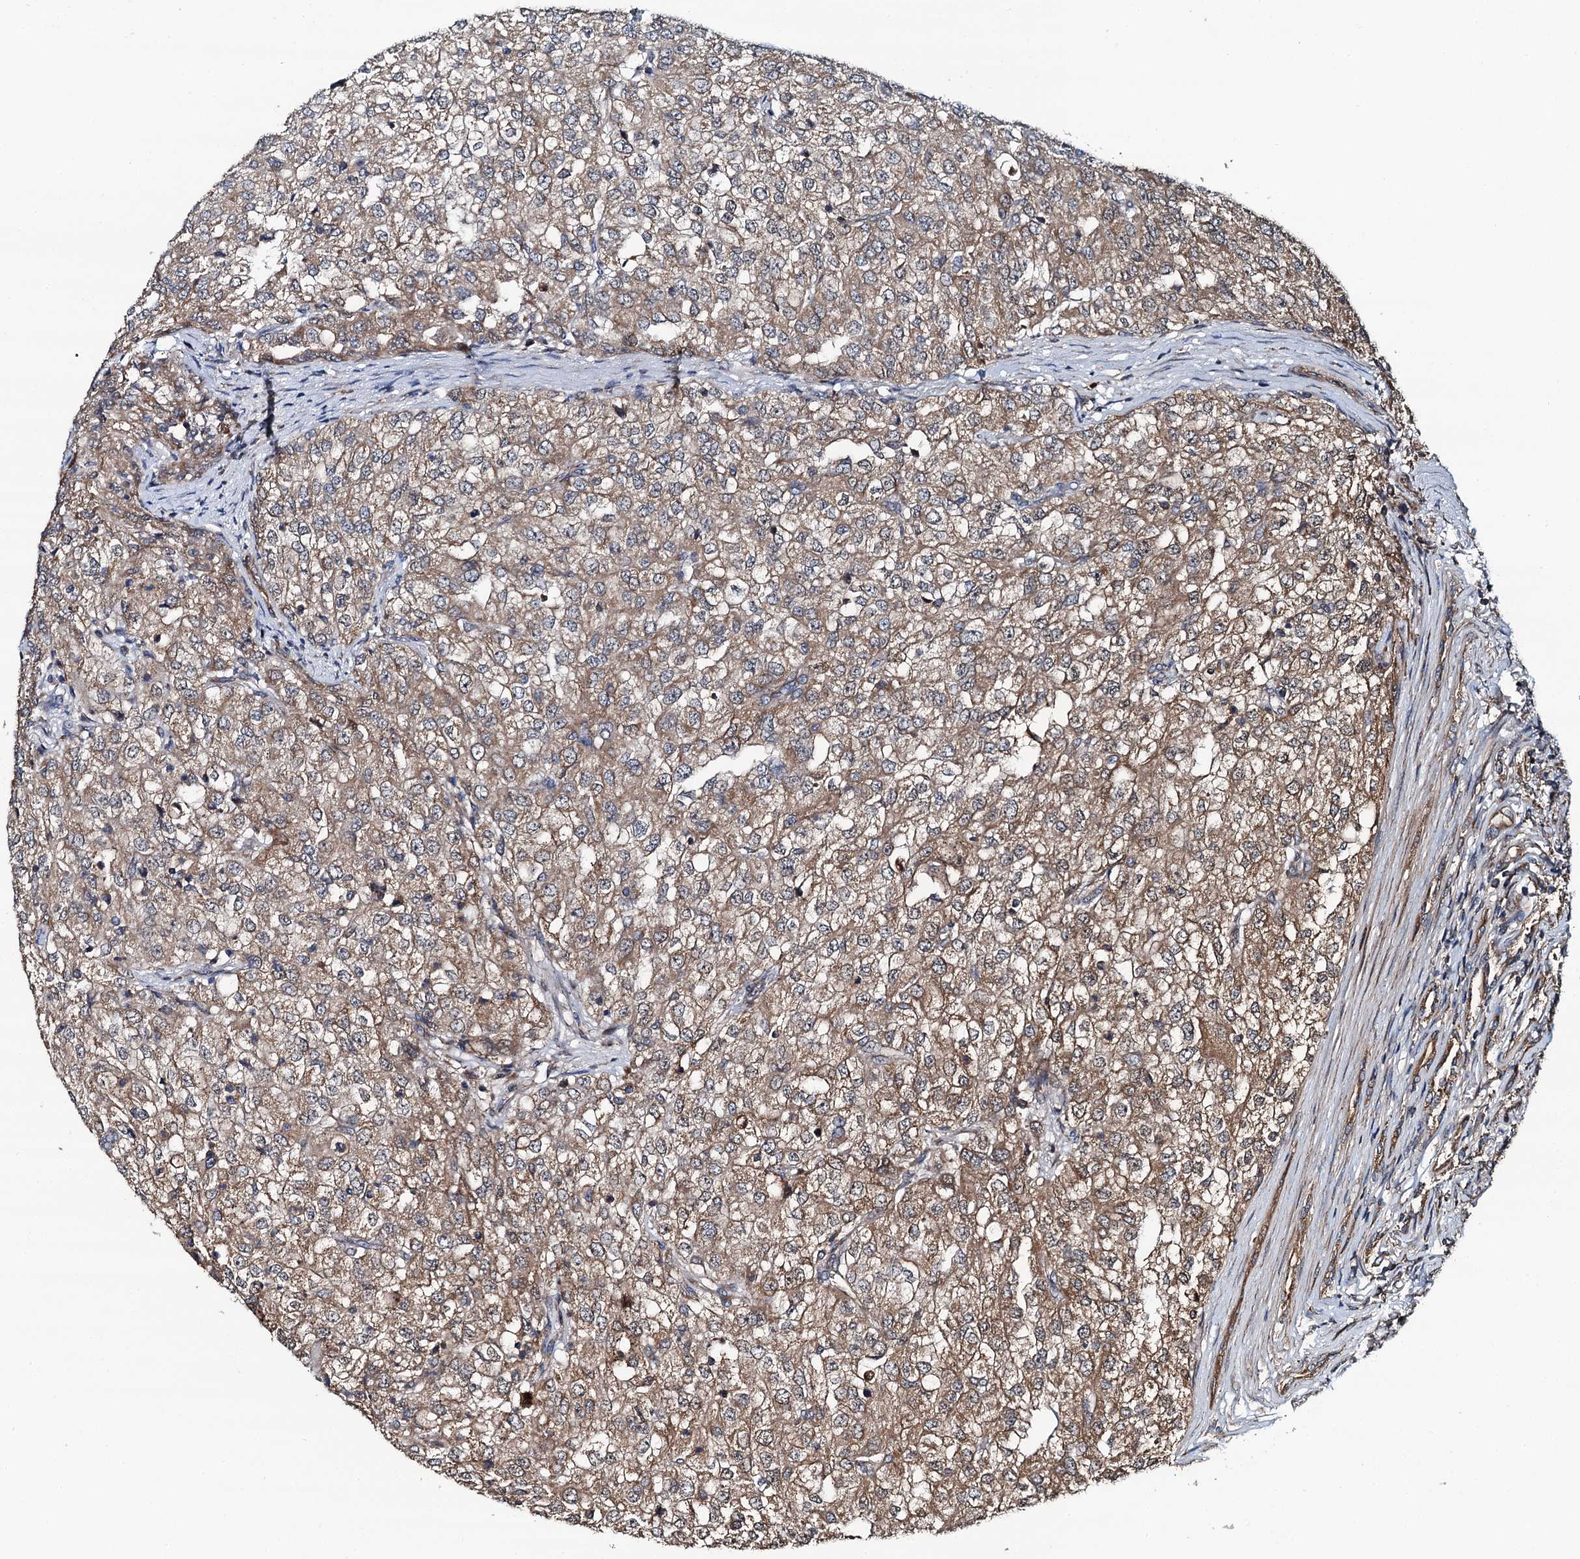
{"staining": {"intensity": "moderate", "quantity": ">75%", "location": "cytoplasmic/membranous"}, "tissue": "renal cancer", "cell_type": "Tumor cells", "image_type": "cancer", "snomed": [{"axis": "morphology", "description": "Adenocarcinoma, NOS"}, {"axis": "topography", "description": "Kidney"}], "caption": "A high-resolution micrograph shows immunohistochemistry staining of adenocarcinoma (renal), which shows moderate cytoplasmic/membranous positivity in approximately >75% of tumor cells.", "gene": "NEK1", "patient": {"sex": "female", "age": 54}}